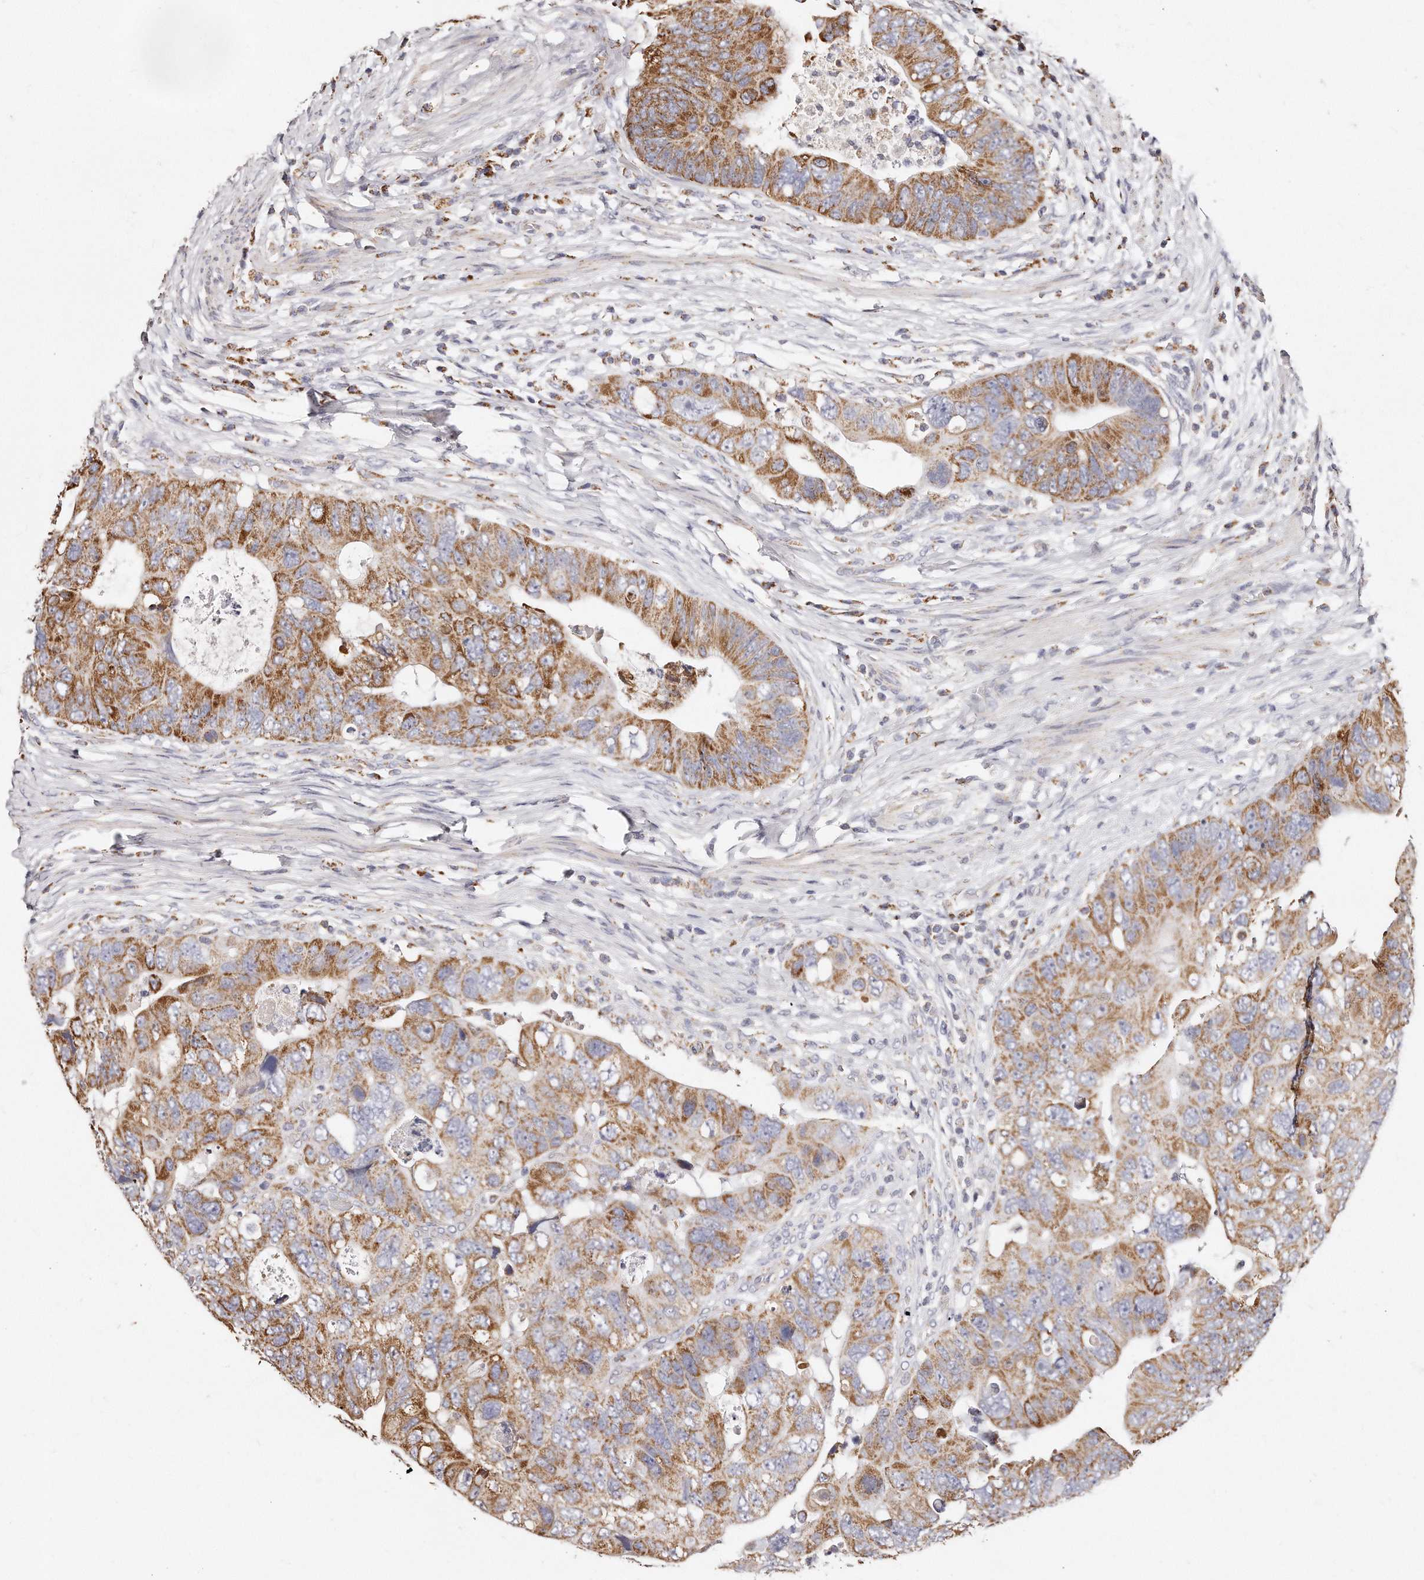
{"staining": {"intensity": "moderate", "quantity": ">75%", "location": "cytoplasmic/membranous"}, "tissue": "colorectal cancer", "cell_type": "Tumor cells", "image_type": "cancer", "snomed": [{"axis": "morphology", "description": "Adenocarcinoma, NOS"}, {"axis": "topography", "description": "Rectum"}], "caption": "A brown stain shows moderate cytoplasmic/membranous expression of a protein in colorectal adenocarcinoma tumor cells.", "gene": "RTKN", "patient": {"sex": "male", "age": 59}}